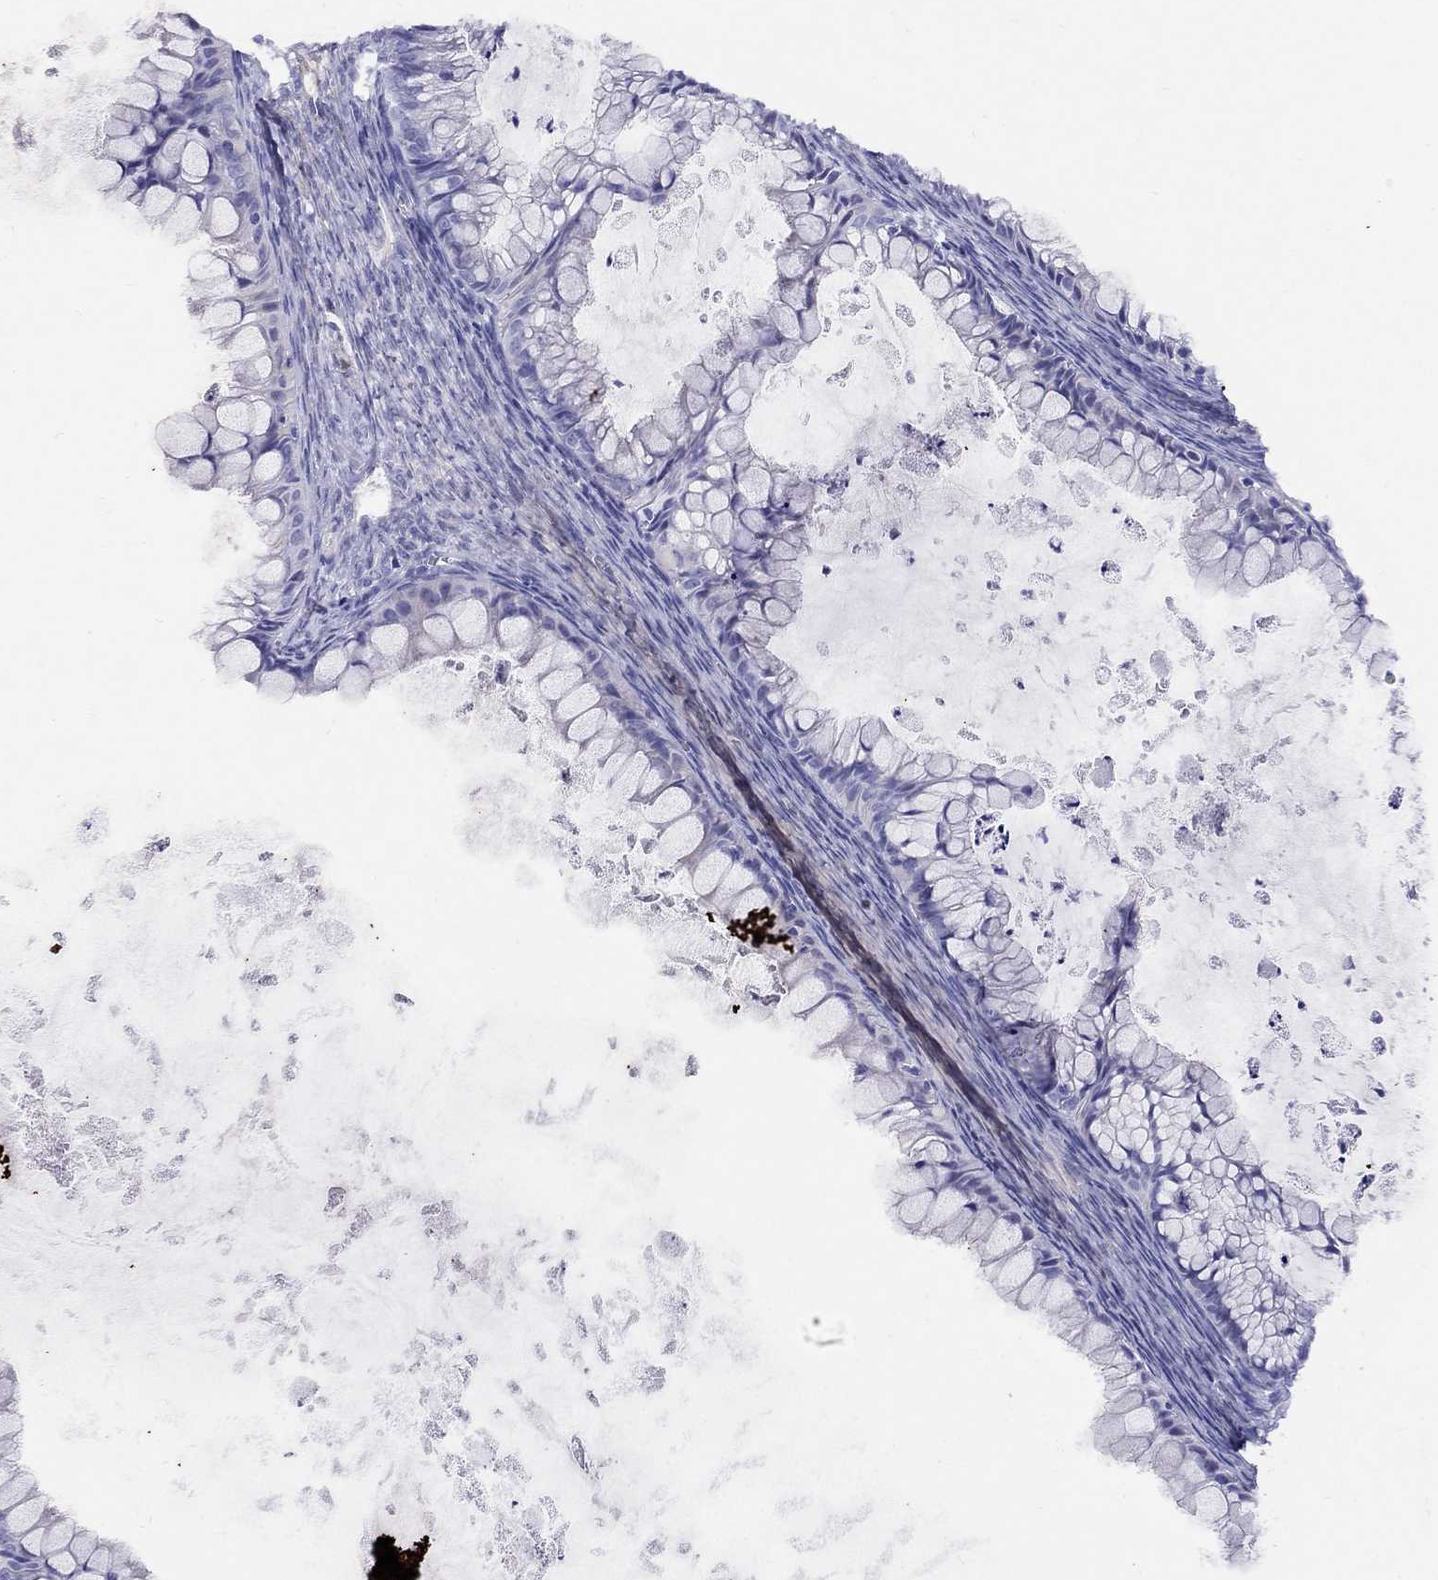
{"staining": {"intensity": "negative", "quantity": "none", "location": "none"}, "tissue": "ovarian cancer", "cell_type": "Tumor cells", "image_type": "cancer", "snomed": [{"axis": "morphology", "description": "Cystadenocarcinoma, mucinous, NOS"}, {"axis": "topography", "description": "Ovary"}], "caption": "Tumor cells show no significant protein positivity in ovarian cancer (mucinous cystadenocarcinoma). The staining is performed using DAB (3,3'-diaminobenzidine) brown chromogen with nuclei counter-stained in using hematoxylin.", "gene": "SPINT4", "patient": {"sex": "female", "age": 35}}